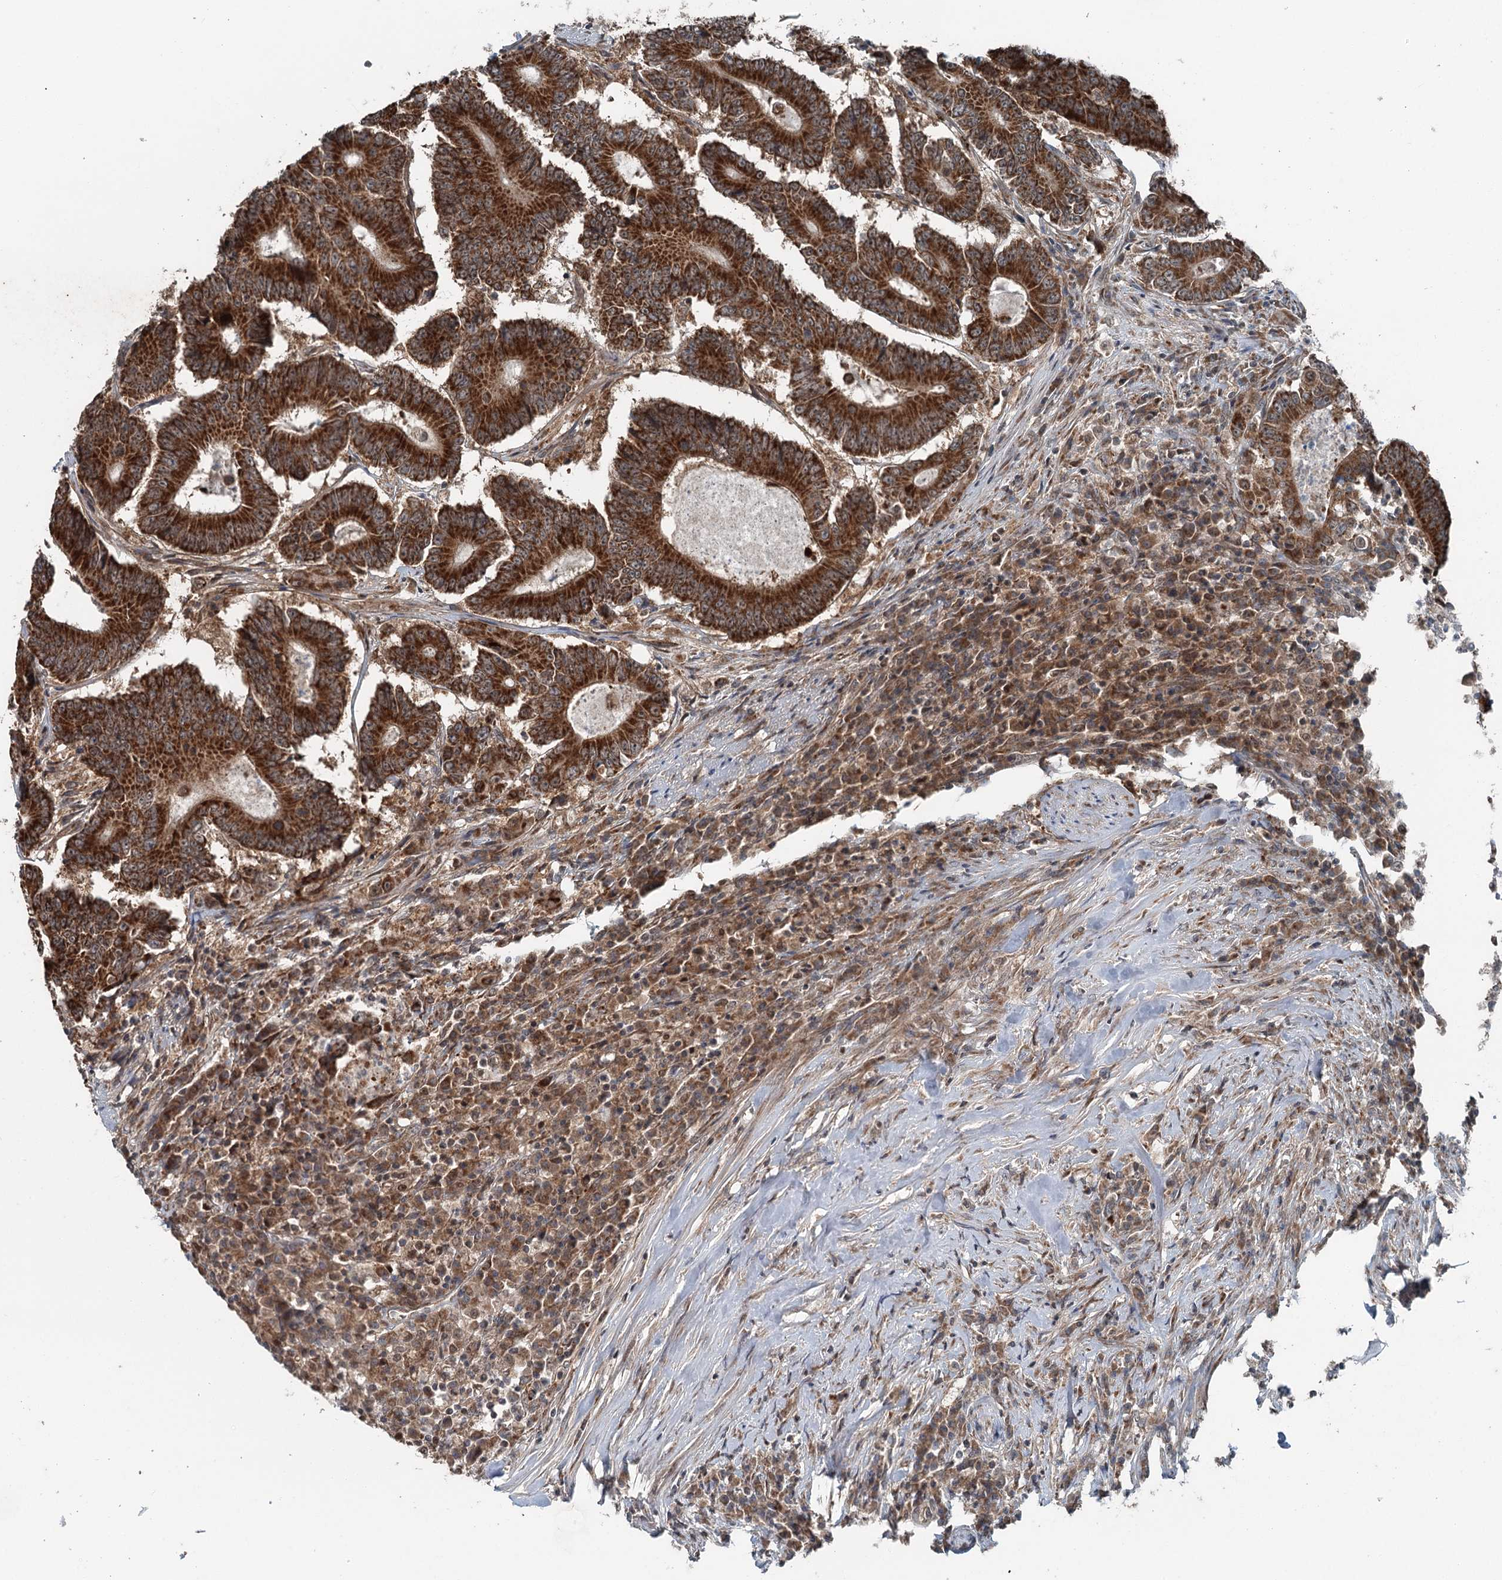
{"staining": {"intensity": "strong", "quantity": ">75%", "location": "cytoplasmic/membranous"}, "tissue": "colorectal cancer", "cell_type": "Tumor cells", "image_type": "cancer", "snomed": [{"axis": "morphology", "description": "Adenocarcinoma, NOS"}, {"axis": "topography", "description": "Colon"}], "caption": "This histopathology image displays colorectal cancer (adenocarcinoma) stained with IHC to label a protein in brown. The cytoplasmic/membranous of tumor cells show strong positivity for the protein. Nuclei are counter-stained blue.", "gene": "WAPL", "patient": {"sex": "male", "age": 83}}